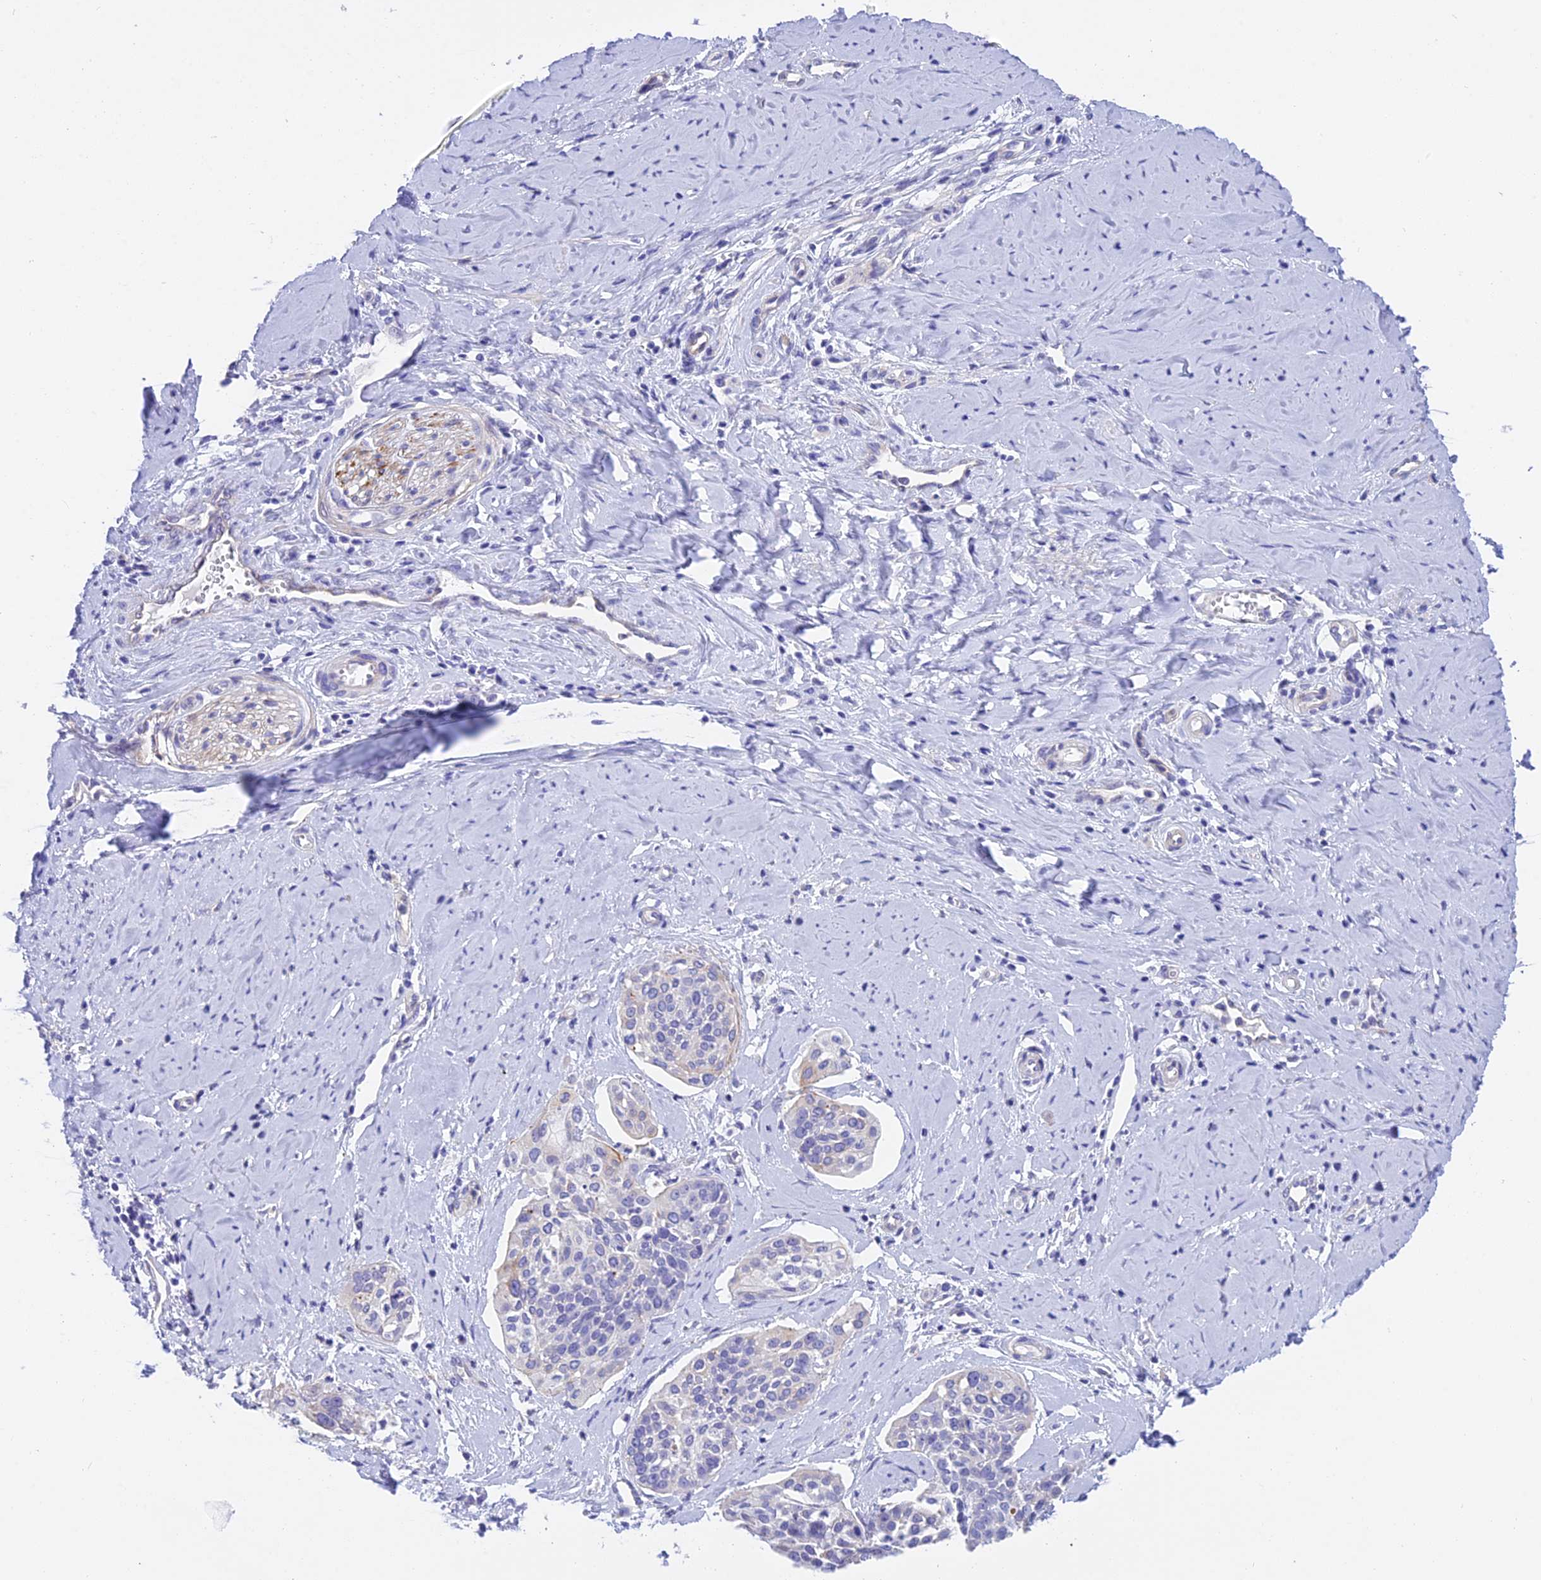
{"staining": {"intensity": "negative", "quantity": "none", "location": "none"}, "tissue": "cervical cancer", "cell_type": "Tumor cells", "image_type": "cancer", "snomed": [{"axis": "morphology", "description": "Squamous cell carcinoma, NOS"}, {"axis": "topography", "description": "Cervix"}], "caption": "DAB (3,3'-diaminobenzidine) immunohistochemical staining of cervical cancer (squamous cell carcinoma) reveals no significant staining in tumor cells.", "gene": "C17orf67", "patient": {"sex": "female", "age": 44}}